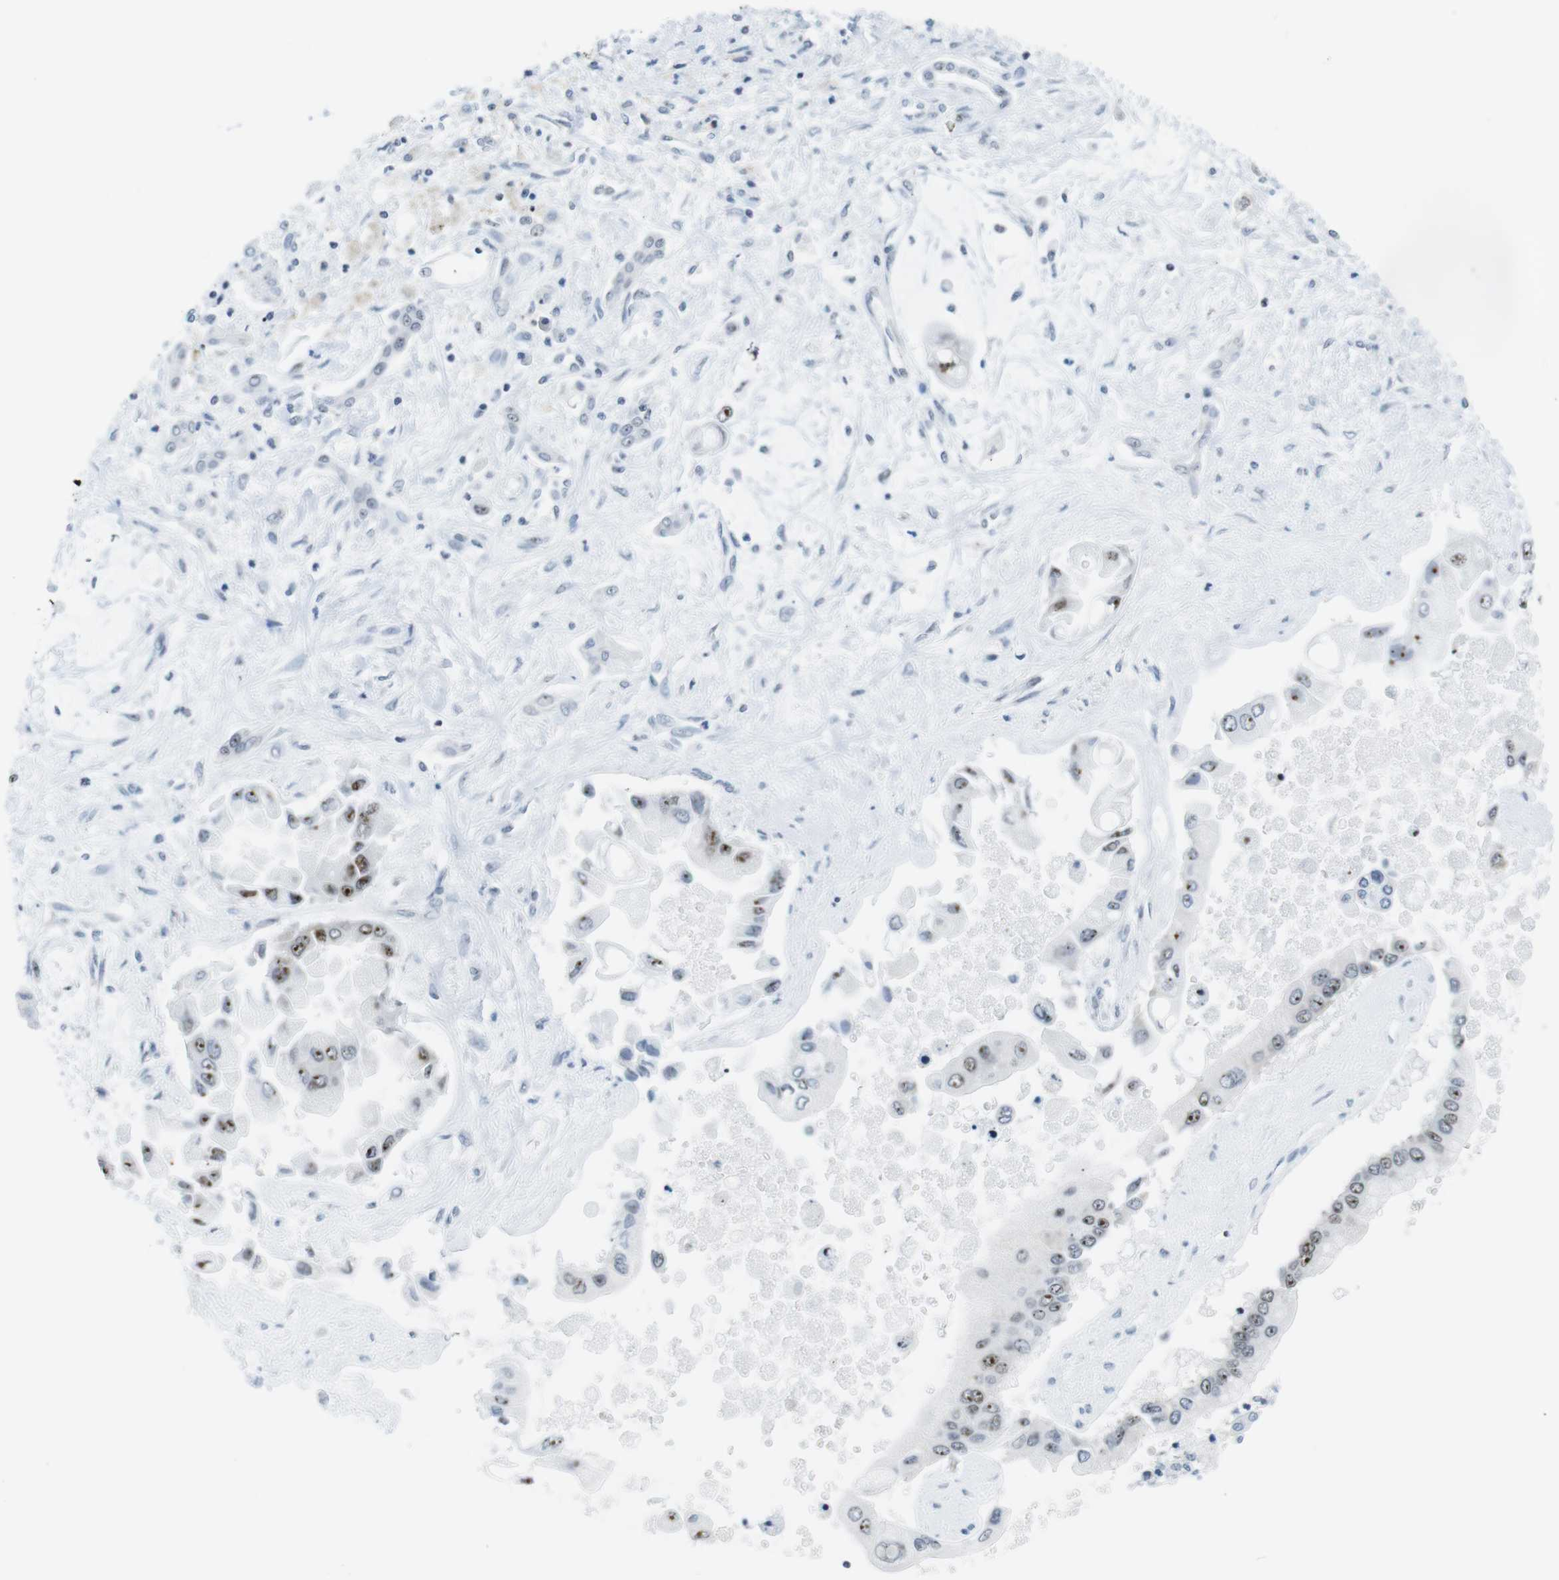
{"staining": {"intensity": "moderate", "quantity": ">75%", "location": "nuclear"}, "tissue": "liver cancer", "cell_type": "Tumor cells", "image_type": "cancer", "snomed": [{"axis": "morphology", "description": "Cholangiocarcinoma"}, {"axis": "topography", "description": "Liver"}], "caption": "Immunohistochemistry micrograph of human liver cancer (cholangiocarcinoma) stained for a protein (brown), which reveals medium levels of moderate nuclear staining in approximately >75% of tumor cells.", "gene": "NIFK", "patient": {"sex": "male", "age": 50}}